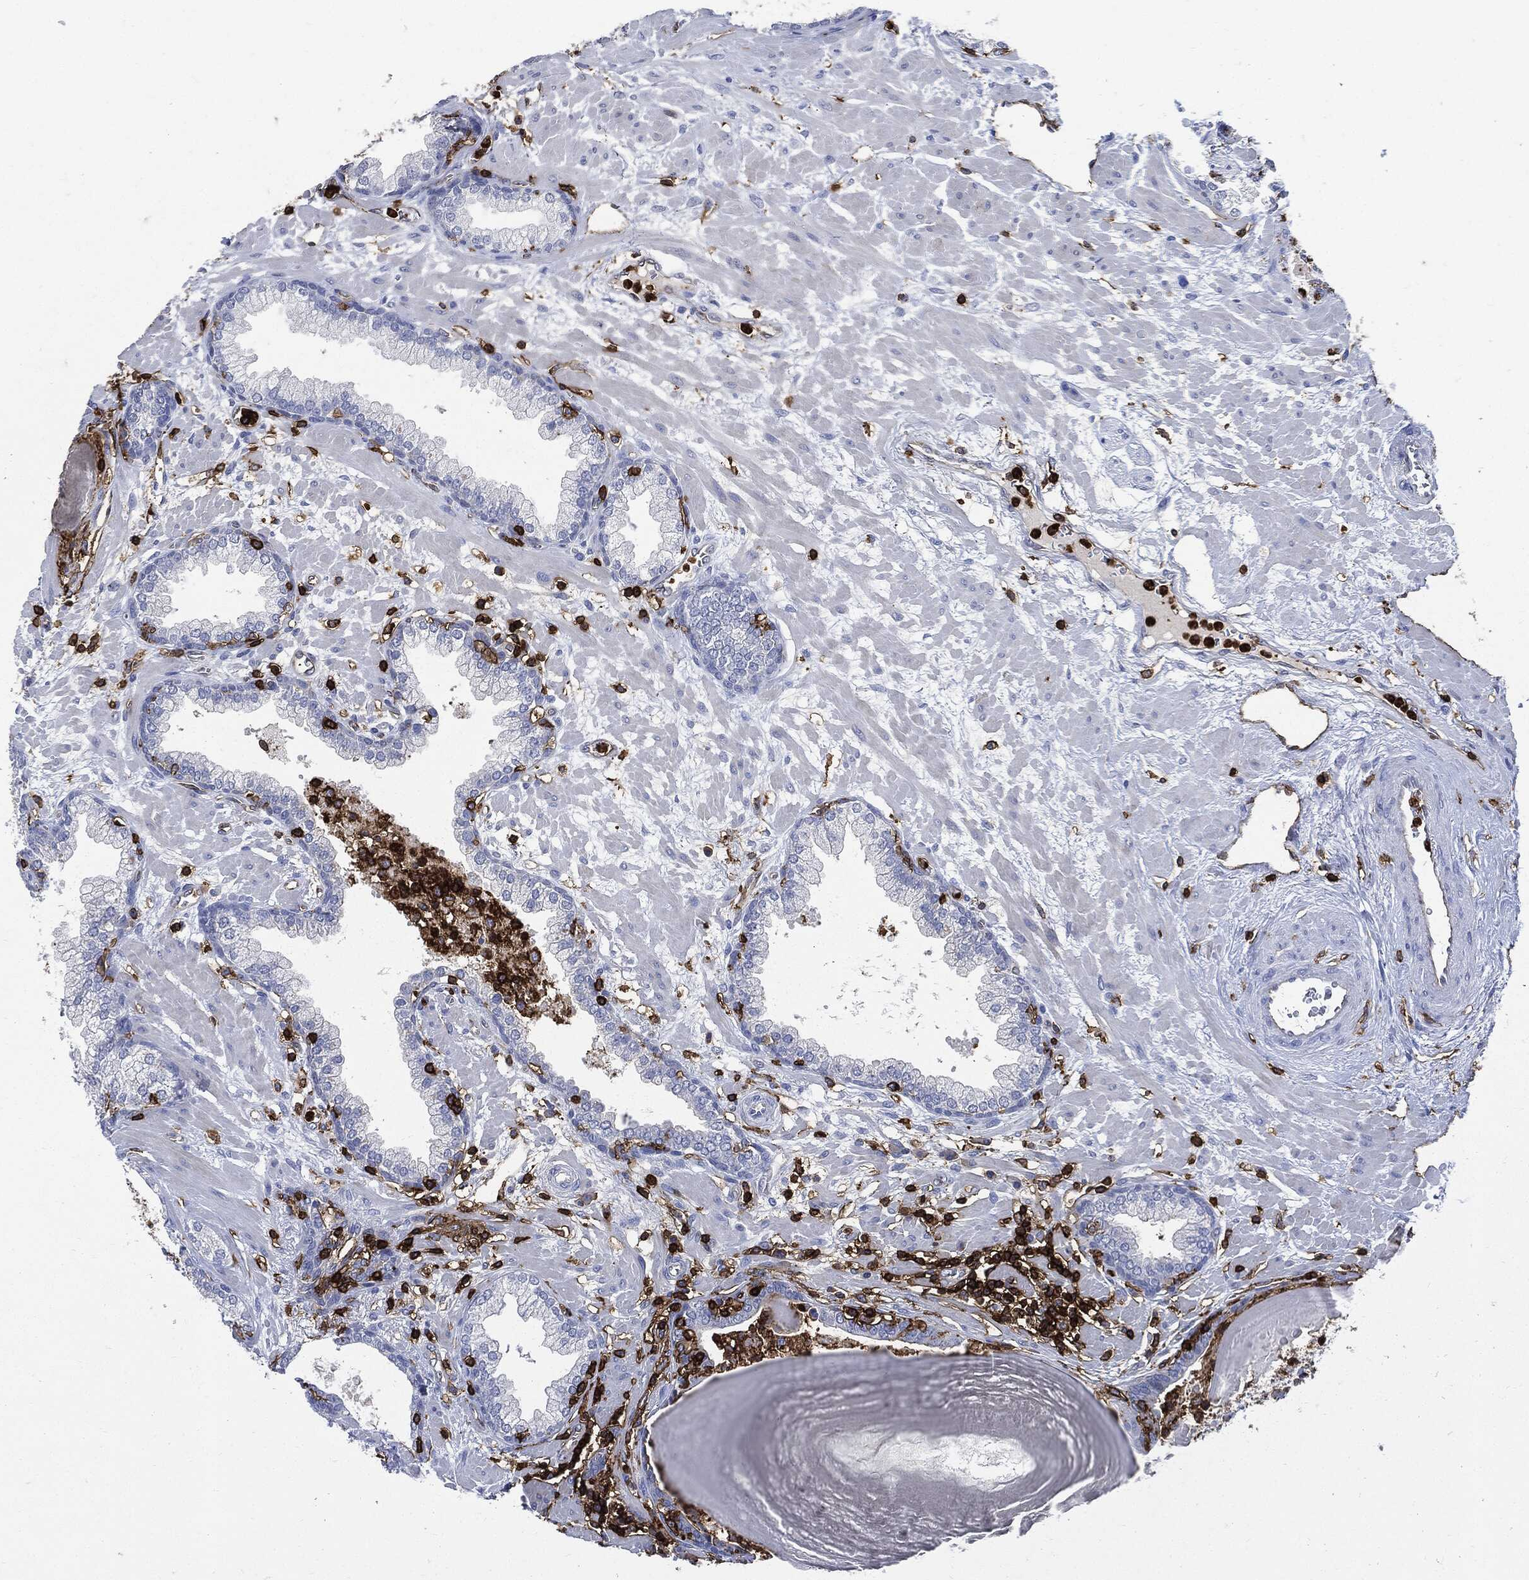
{"staining": {"intensity": "negative", "quantity": "none", "location": "none"}, "tissue": "prostate", "cell_type": "Glandular cells", "image_type": "normal", "snomed": [{"axis": "morphology", "description": "Normal tissue, NOS"}, {"axis": "topography", "description": "Prostate"}], "caption": "A high-resolution micrograph shows immunohistochemistry staining of unremarkable prostate, which displays no significant expression in glandular cells. (Immunohistochemistry, brightfield microscopy, high magnification).", "gene": "PTPRC", "patient": {"sex": "male", "age": 63}}